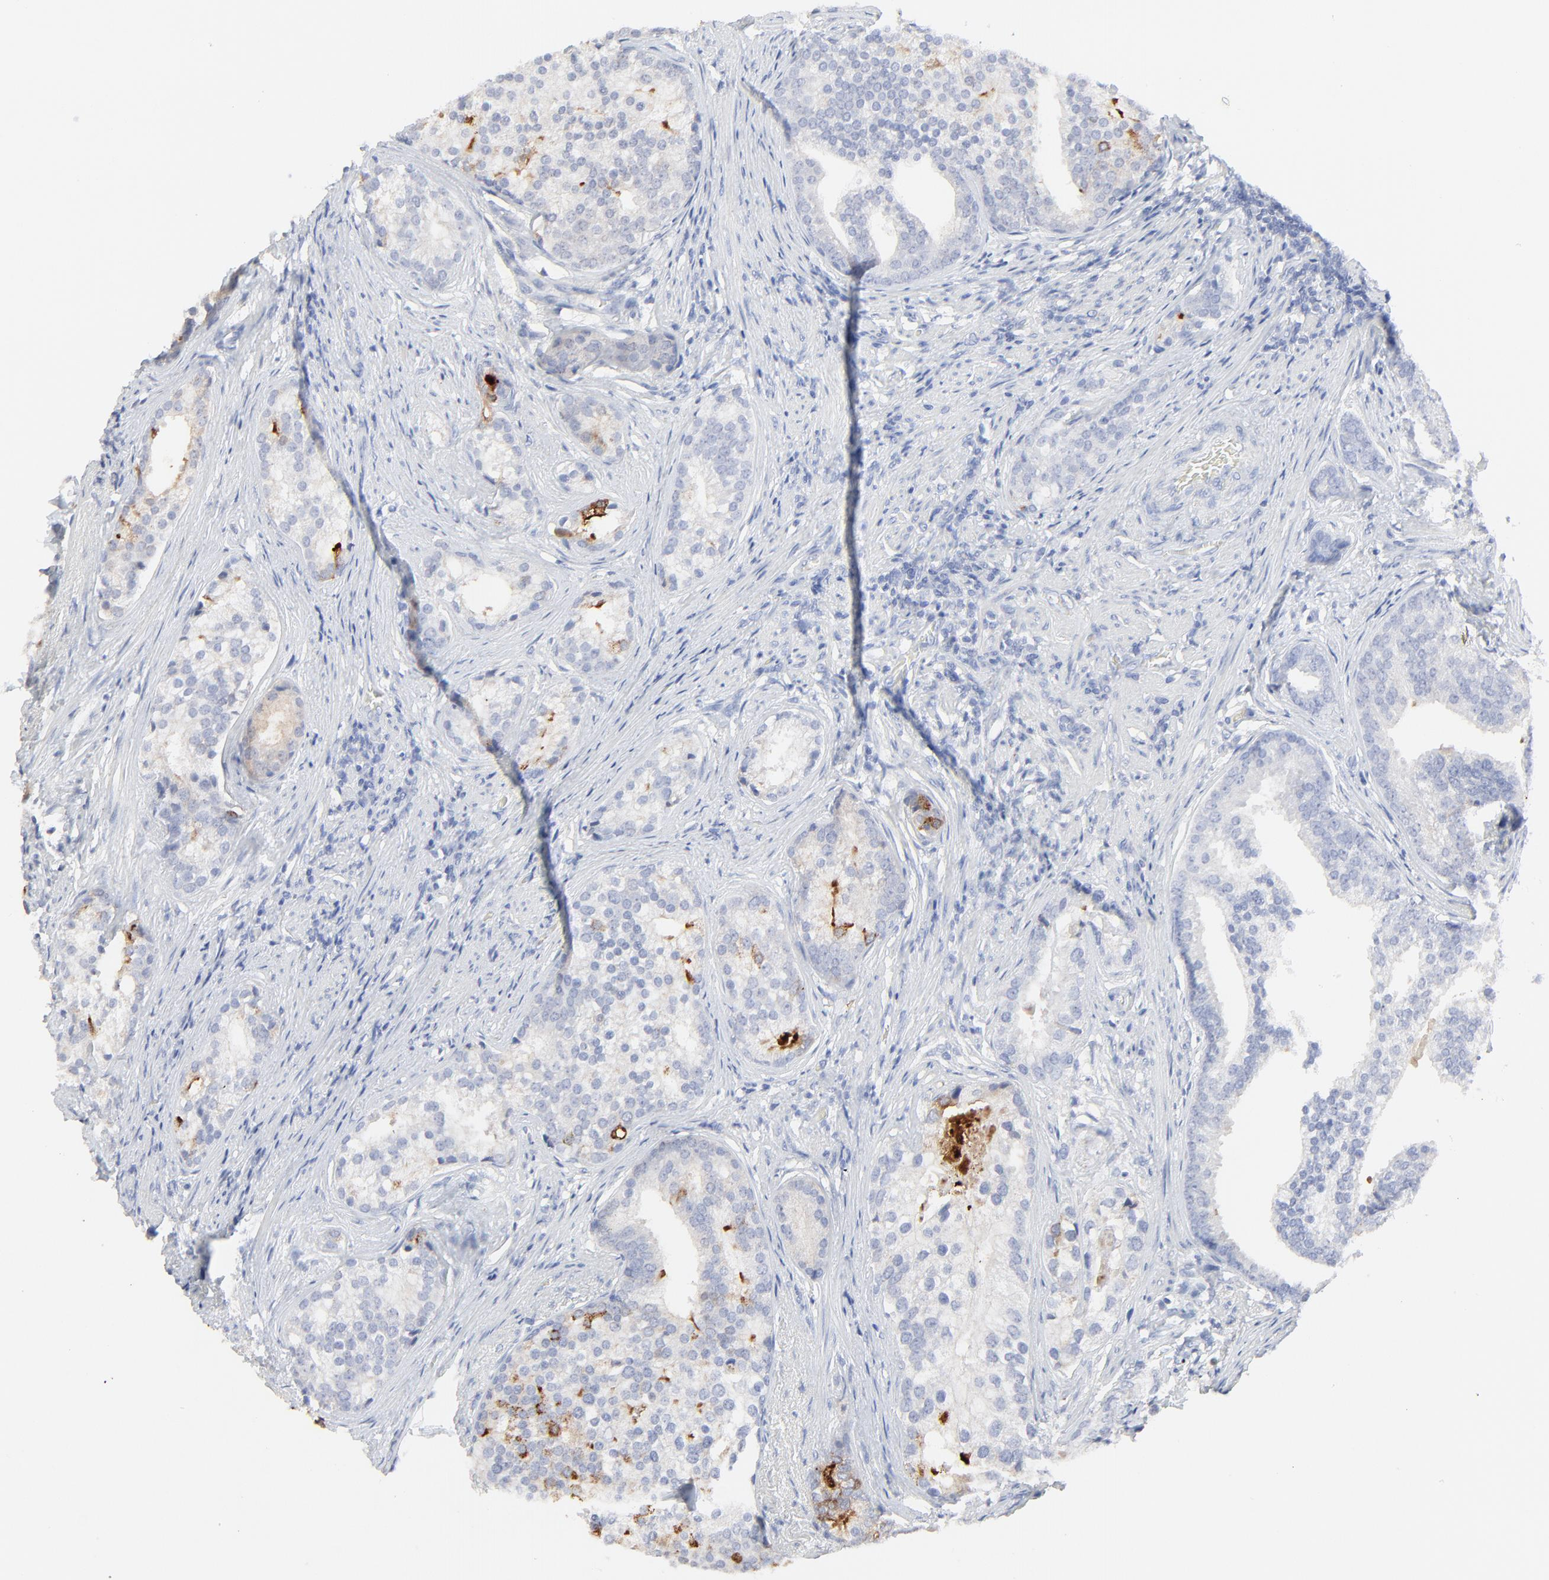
{"staining": {"intensity": "weak", "quantity": "<25%", "location": "cytoplasmic/membranous"}, "tissue": "prostate cancer", "cell_type": "Tumor cells", "image_type": "cancer", "snomed": [{"axis": "morphology", "description": "Adenocarcinoma, Low grade"}, {"axis": "topography", "description": "Prostate"}], "caption": "This is an IHC micrograph of human prostate low-grade adenocarcinoma. There is no positivity in tumor cells.", "gene": "LCN2", "patient": {"sex": "male", "age": 71}}